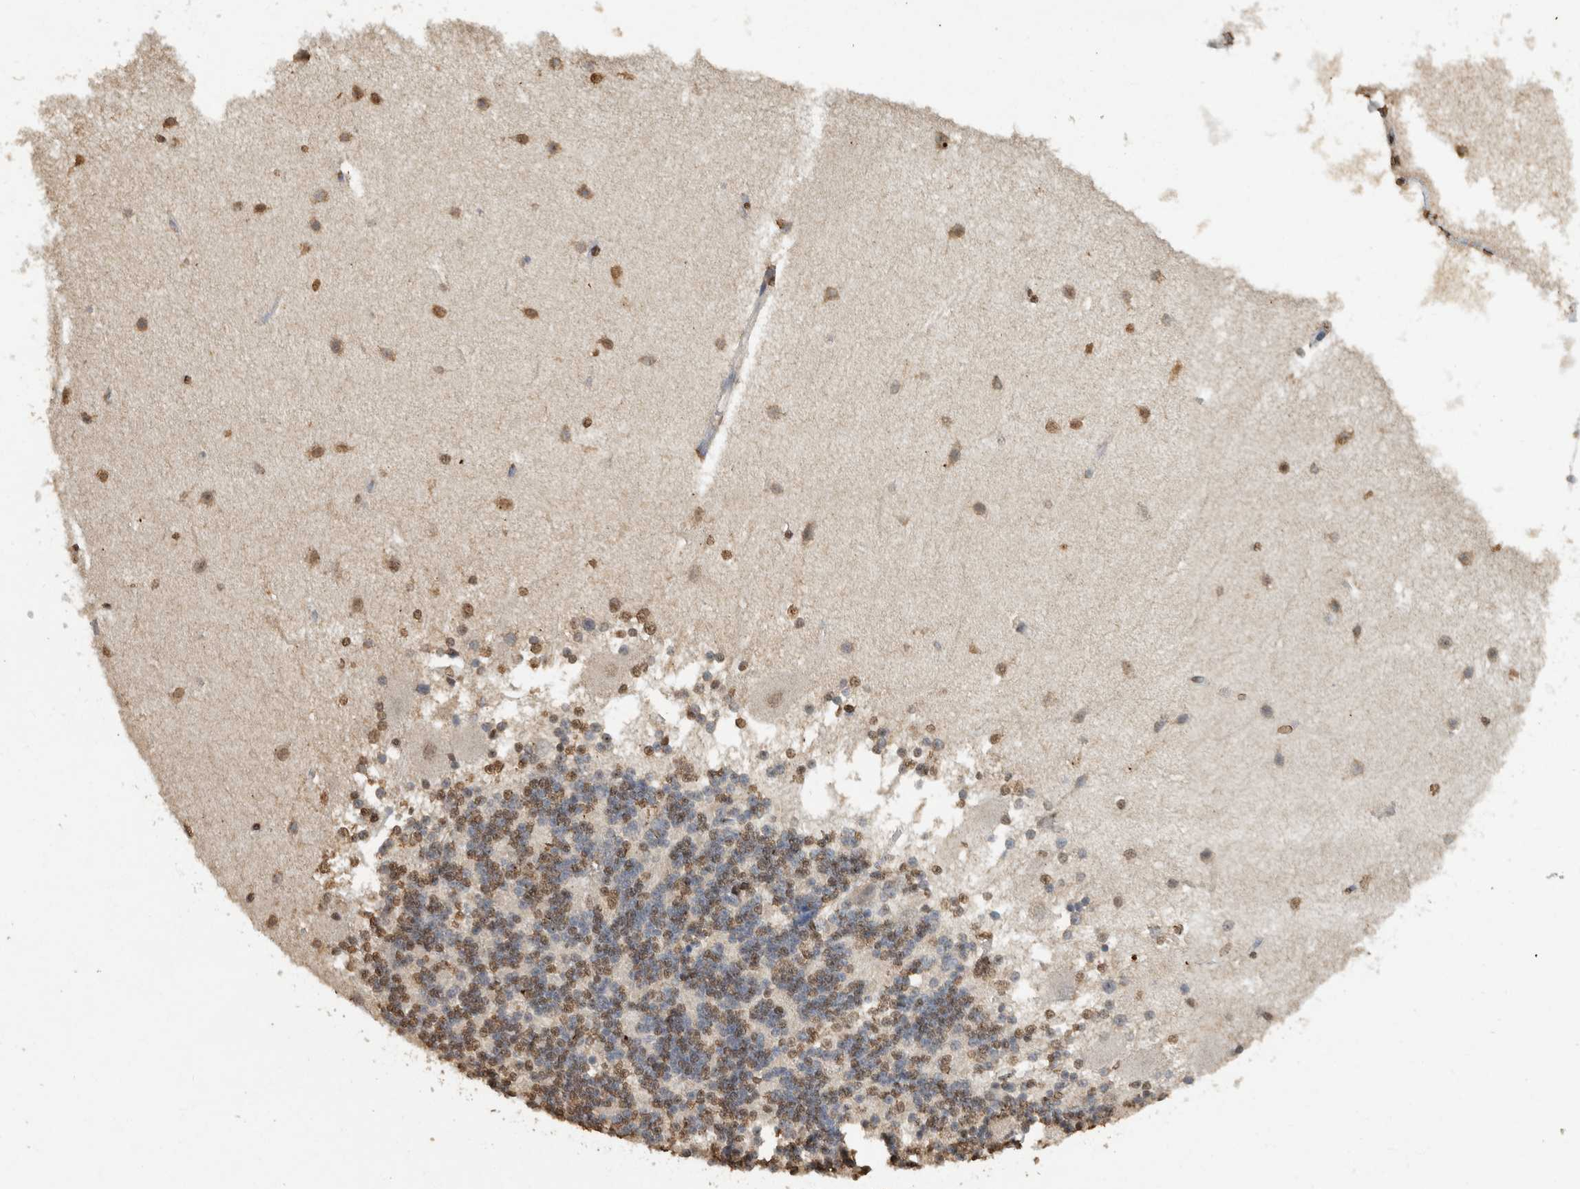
{"staining": {"intensity": "moderate", "quantity": "25%-75%", "location": "nuclear"}, "tissue": "cerebellum", "cell_type": "Cells in granular layer", "image_type": "normal", "snomed": [{"axis": "morphology", "description": "Normal tissue, NOS"}, {"axis": "topography", "description": "Cerebellum"}], "caption": "The image exhibits a brown stain indicating the presence of a protein in the nuclear of cells in granular layer in cerebellum.", "gene": "HAND2", "patient": {"sex": "female", "age": 54}}